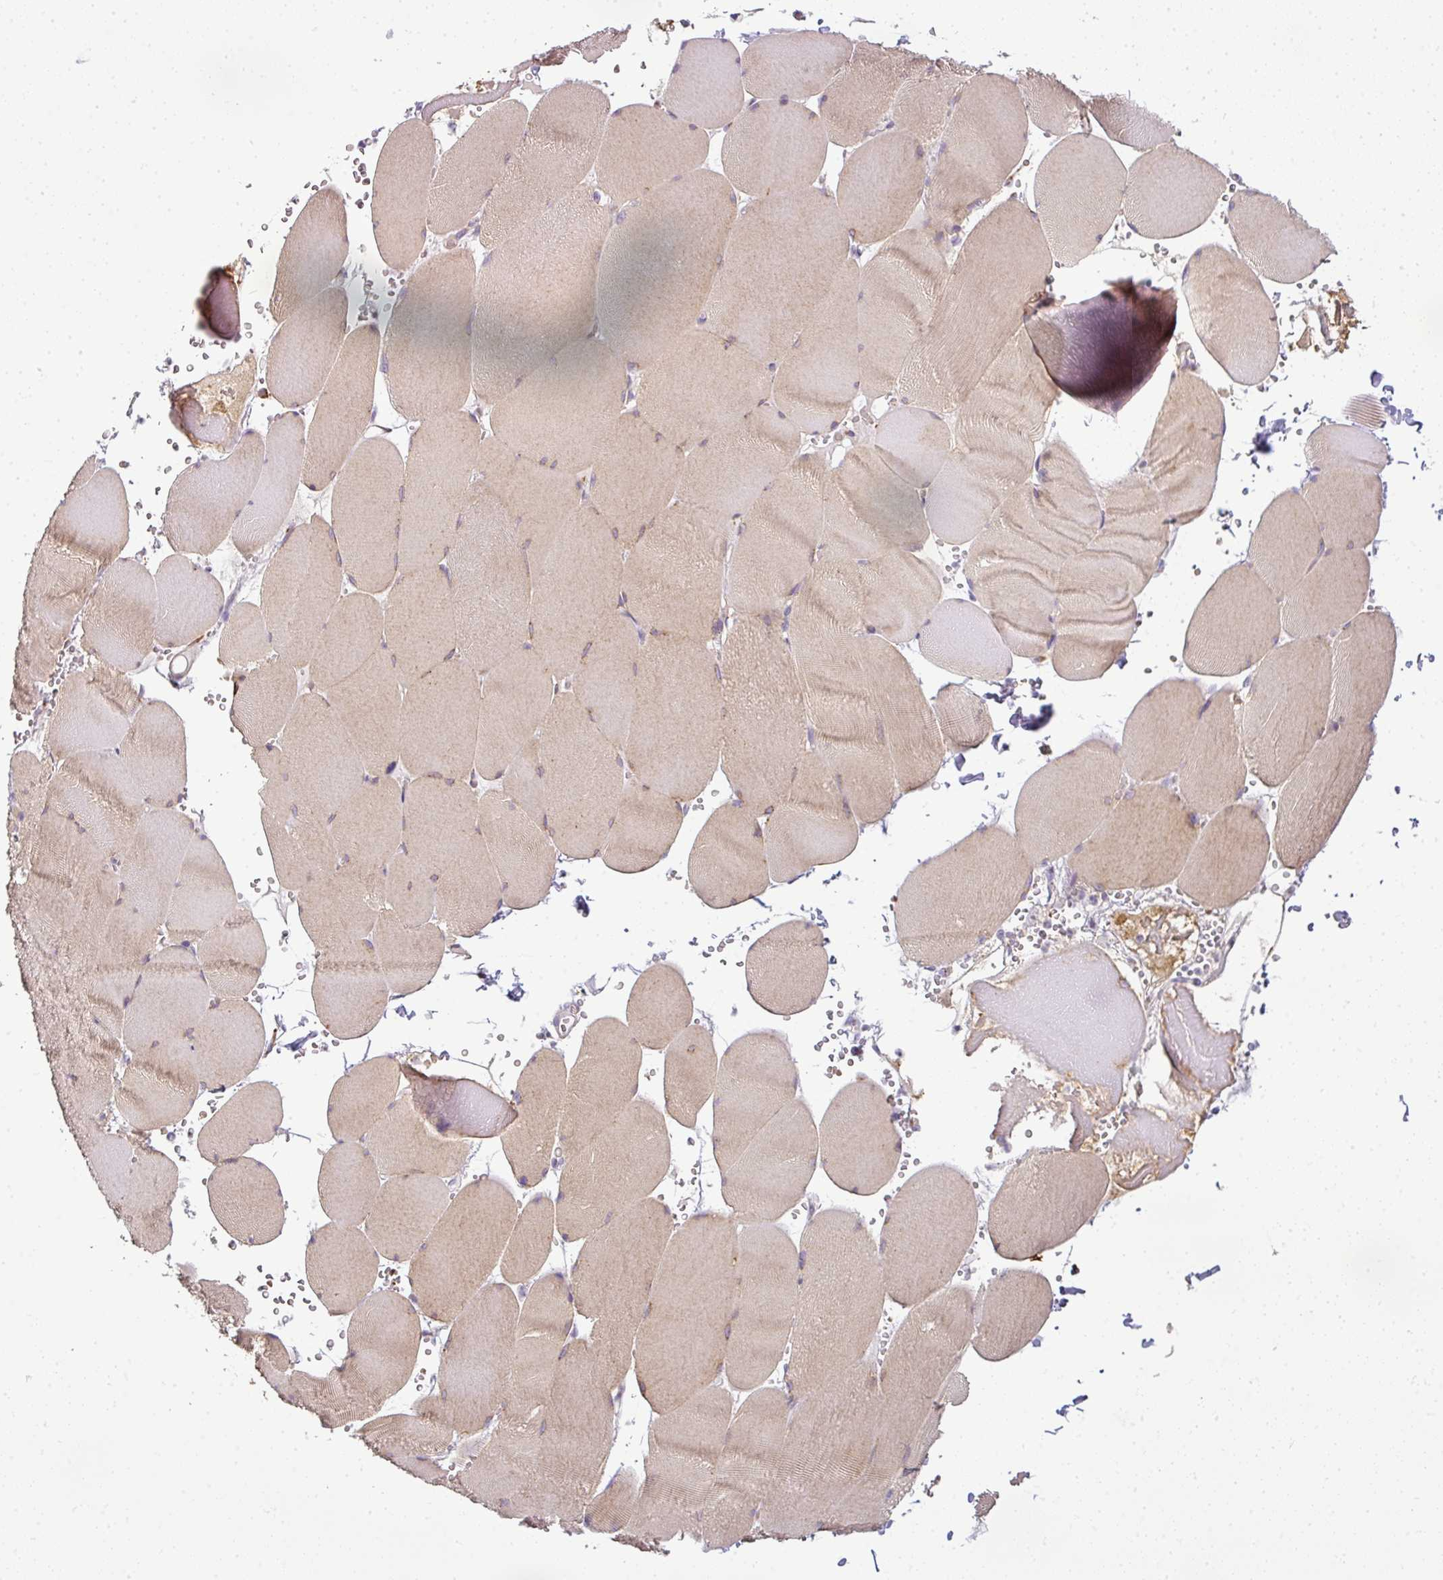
{"staining": {"intensity": "weak", "quantity": ">75%", "location": "cytoplasmic/membranous"}, "tissue": "skeletal muscle", "cell_type": "Myocytes", "image_type": "normal", "snomed": [{"axis": "morphology", "description": "Normal tissue, NOS"}, {"axis": "topography", "description": "Skeletal muscle"}, {"axis": "topography", "description": "Head-Neck"}], "caption": "A histopathology image of skeletal muscle stained for a protein shows weak cytoplasmic/membranous brown staining in myocytes.", "gene": "ANKRD18A", "patient": {"sex": "male", "age": 66}}